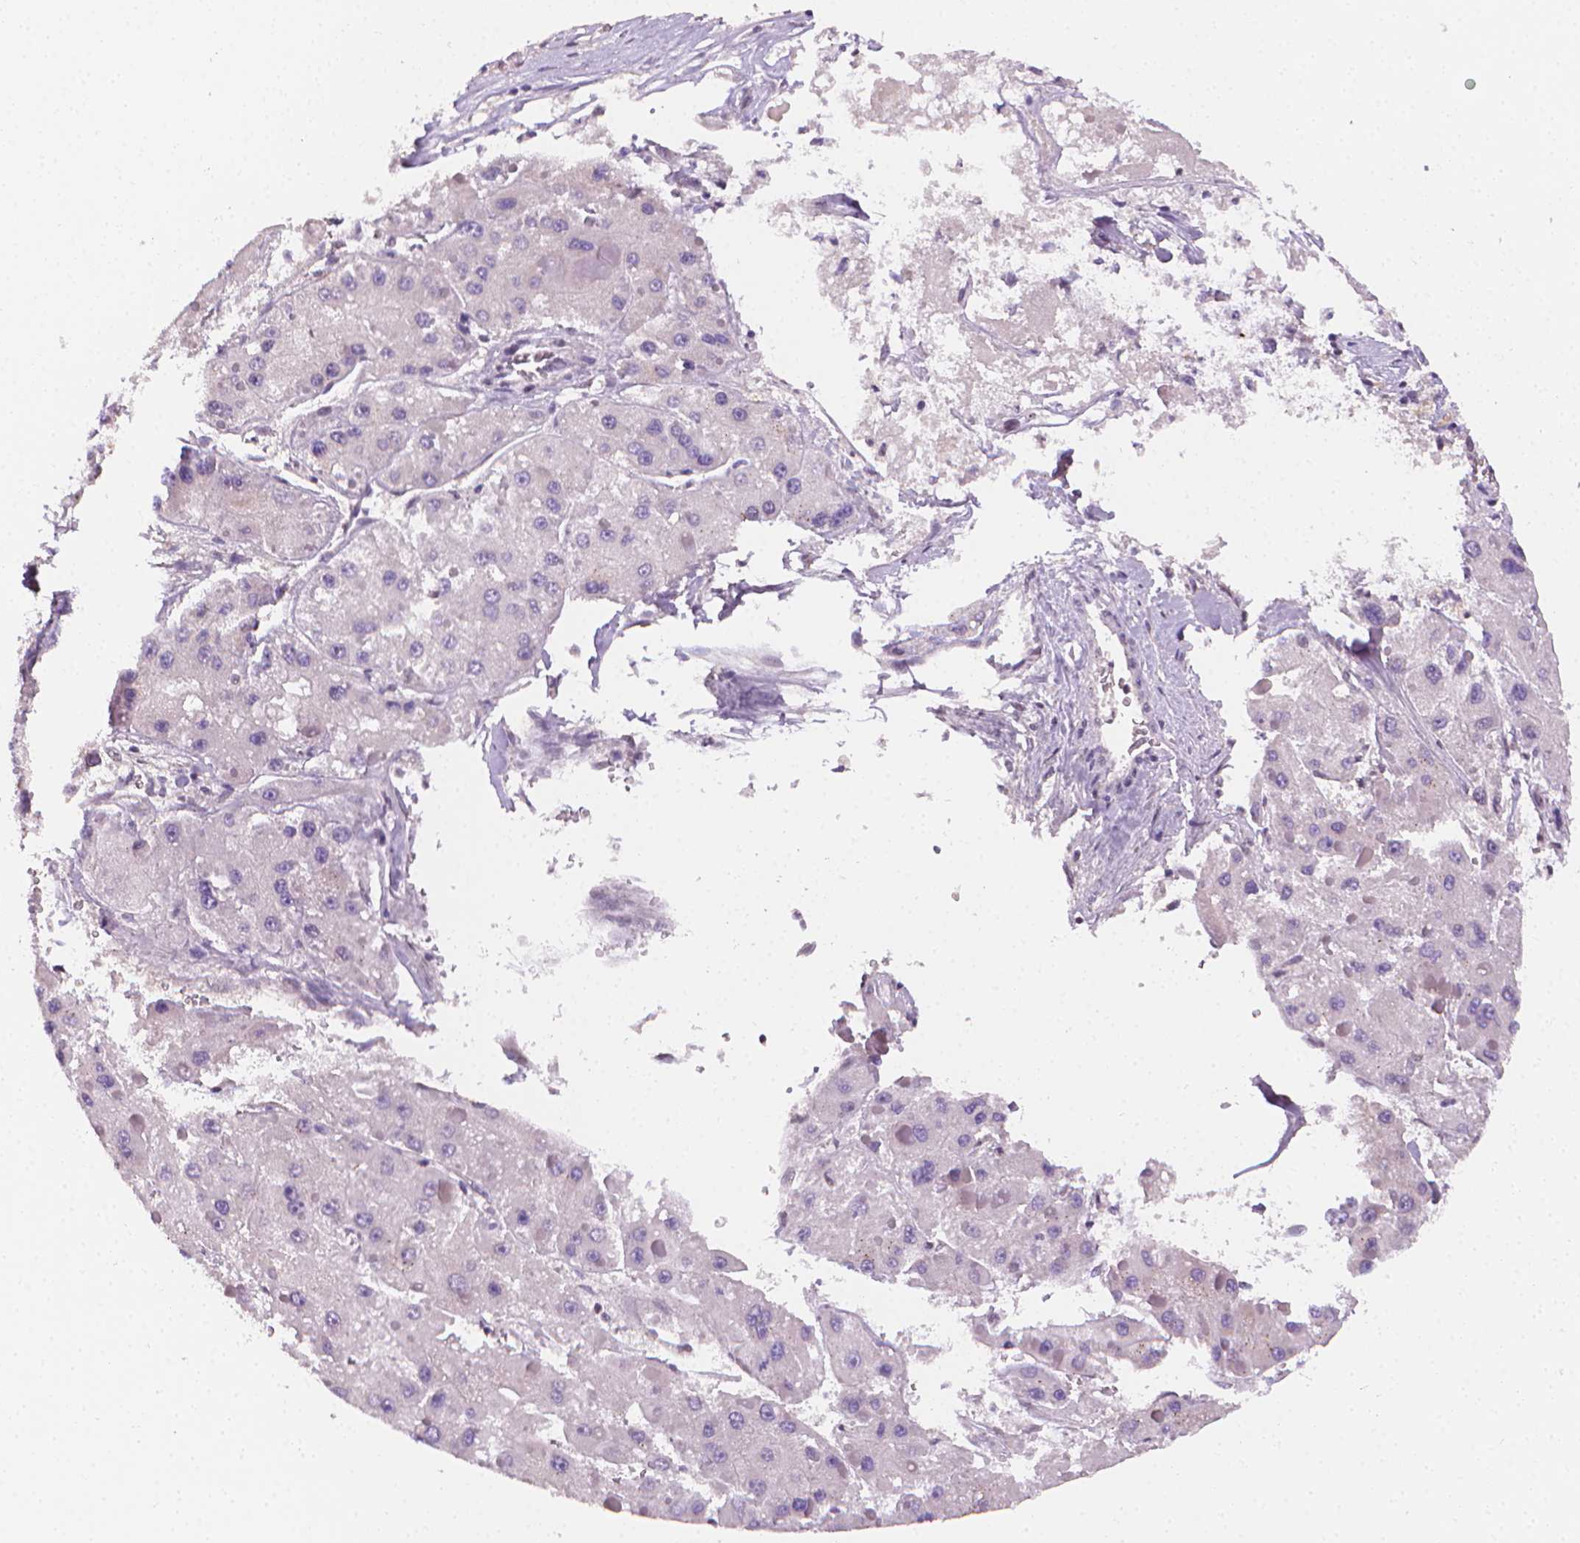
{"staining": {"intensity": "negative", "quantity": "none", "location": "none"}, "tissue": "liver cancer", "cell_type": "Tumor cells", "image_type": "cancer", "snomed": [{"axis": "morphology", "description": "Carcinoma, Hepatocellular, NOS"}, {"axis": "topography", "description": "Liver"}], "caption": "IHC micrograph of neoplastic tissue: liver hepatocellular carcinoma stained with DAB reveals no significant protein staining in tumor cells.", "gene": "NCAN", "patient": {"sex": "female", "age": 73}}